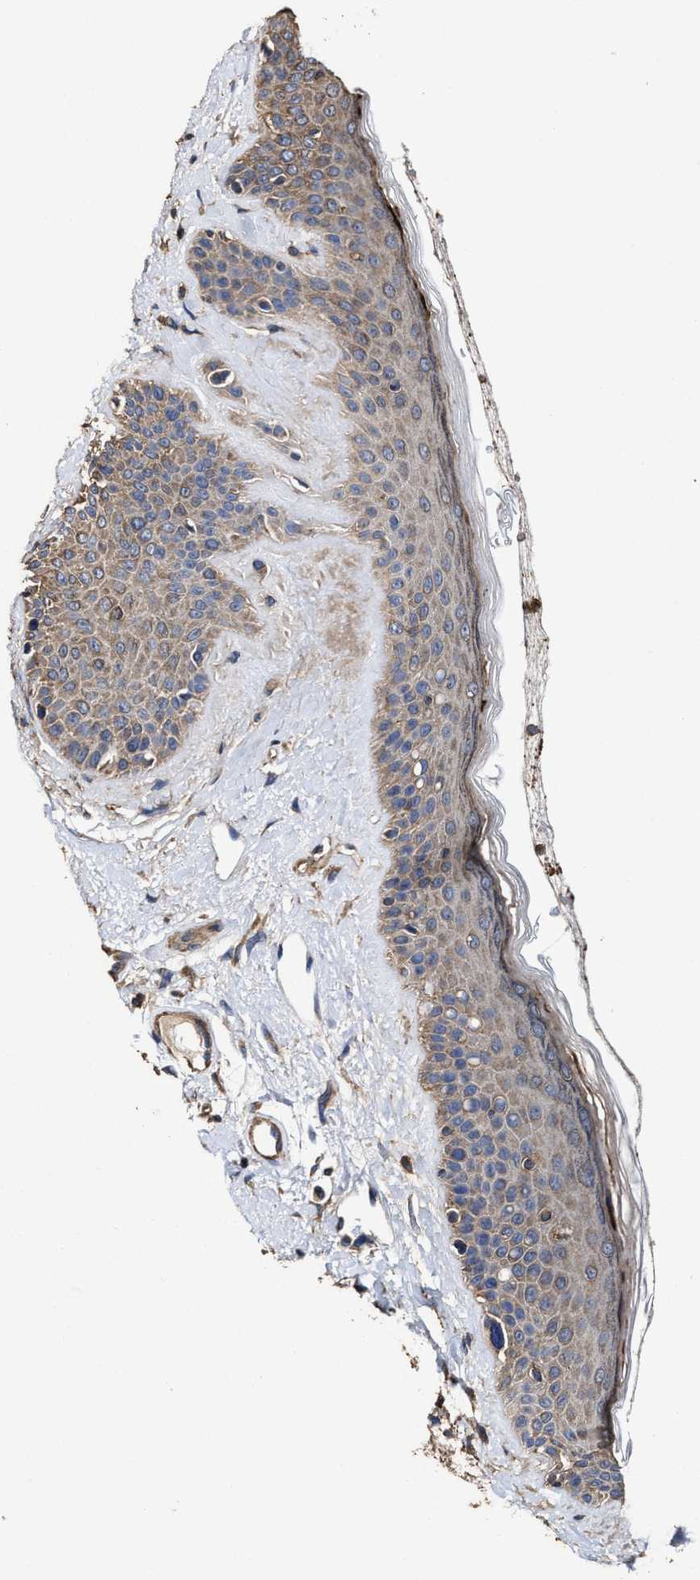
{"staining": {"intensity": "moderate", "quantity": "25%-75%", "location": "cytoplasmic/membranous"}, "tissue": "oral mucosa", "cell_type": "Squamous epithelial cells", "image_type": "normal", "snomed": [{"axis": "morphology", "description": "Normal tissue, NOS"}, {"axis": "topography", "description": "Skin"}, {"axis": "topography", "description": "Oral tissue"}], "caption": "Oral mucosa stained for a protein shows moderate cytoplasmic/membranous positivity in squamous epithelial cells. Ihc stains the protein in brown and the nuclei are stained blue.", "gene": "SFXN4", "patient": {"sex": "male", "age": 84}}